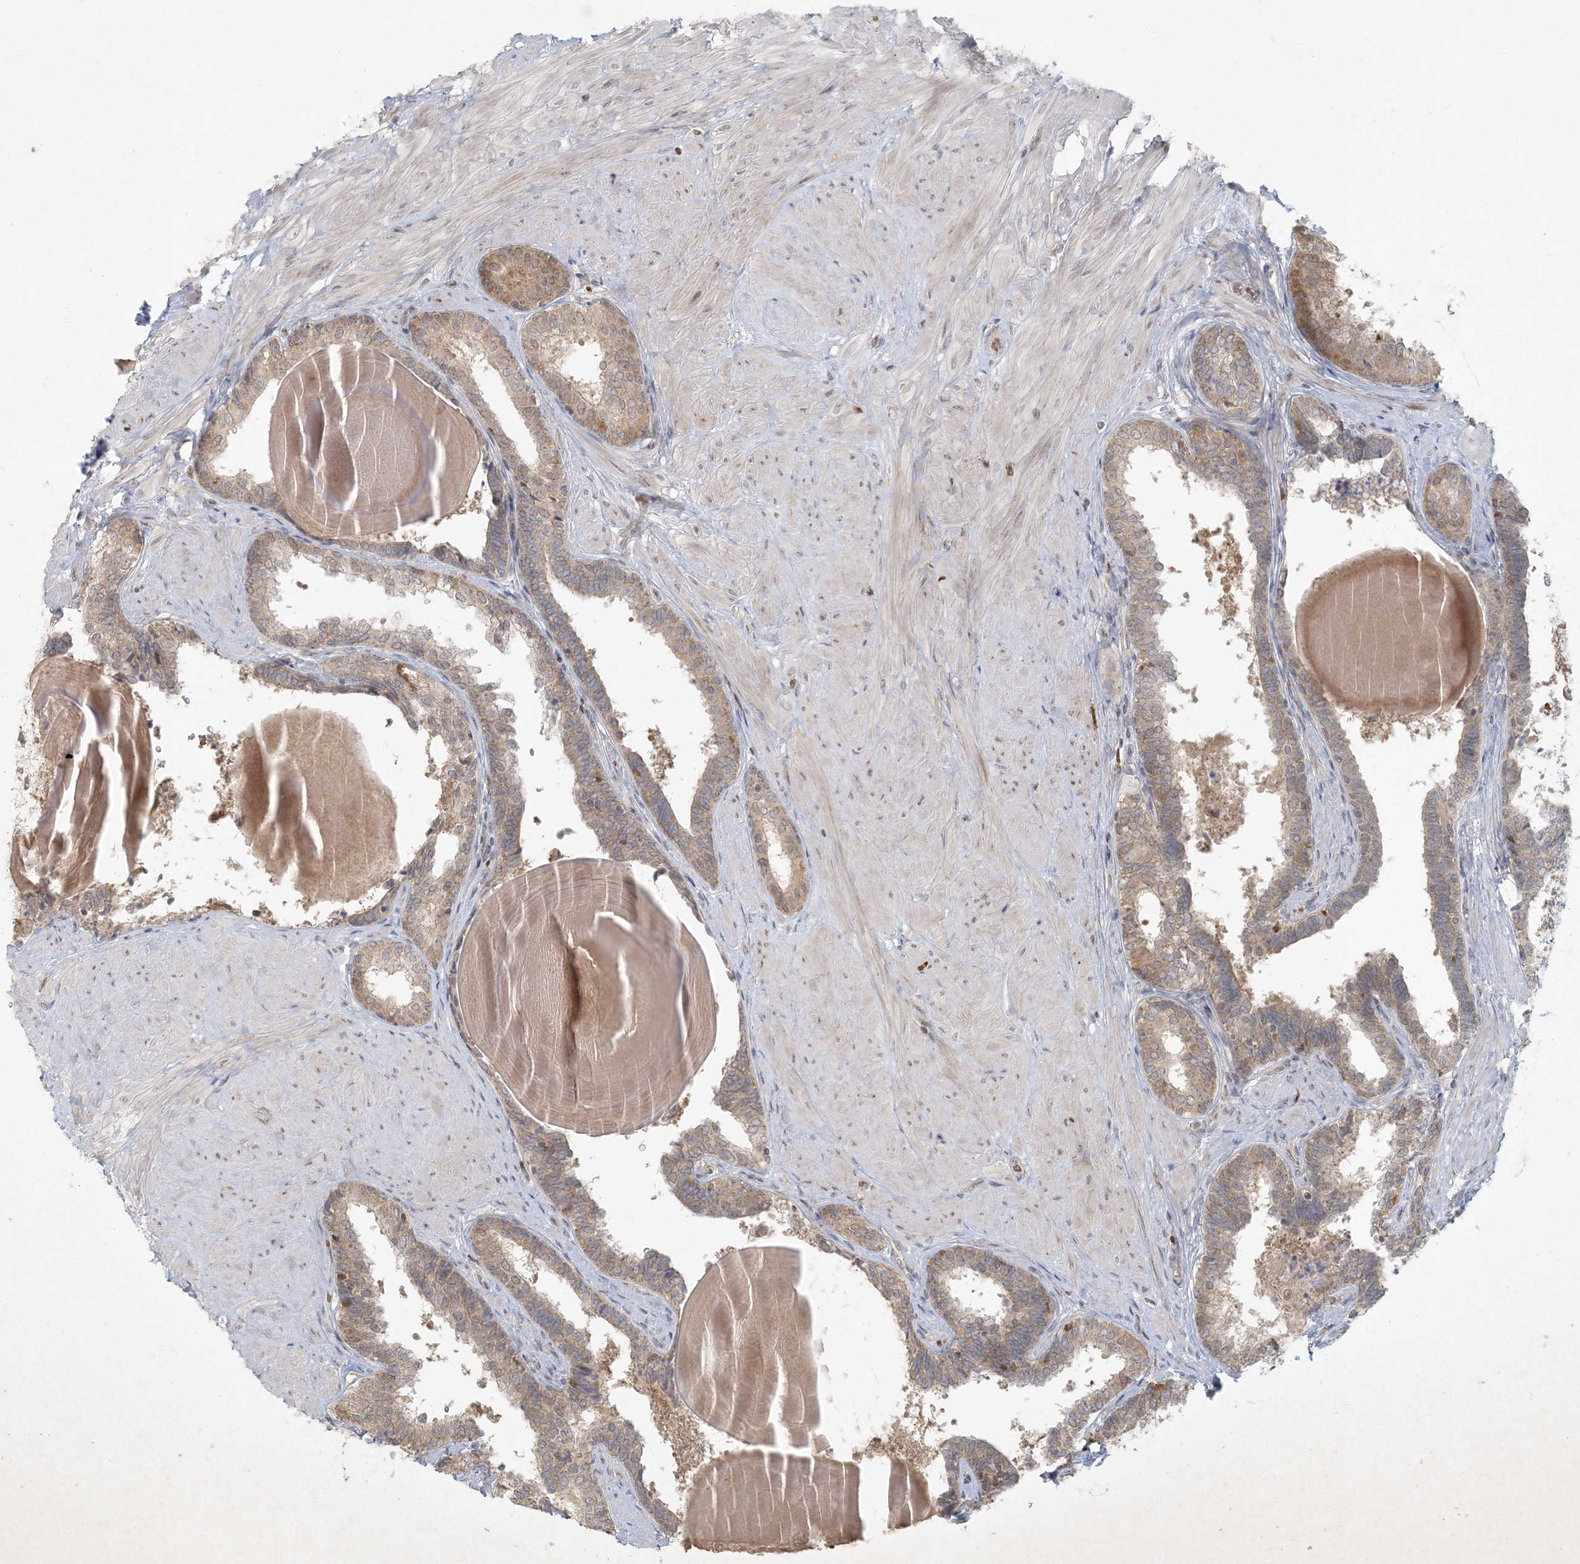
{"staining": {"intensity": "weak", "quantity": "25%-75%", "location": "cytoplasmic/membranous"}, "tissue": "prostate", "cell_type": "Glandular cells", "image_type": "normal", "snomed": [{"axis": "morphology", "description": "Normal tissue, NOS"}, {"axis": "topography", "description": "Prostate"}], "caption": "Prostate was stained to show a protein in brown. There is low levels of weak cytoplasmic/membranous expression in approximately 25%-75% of glandular cells. Ihc stains the protein in brown and the nuclei are stained blue.", "gene": "CTDNEP1", "patient": {"sex": "male", "age": 48}}